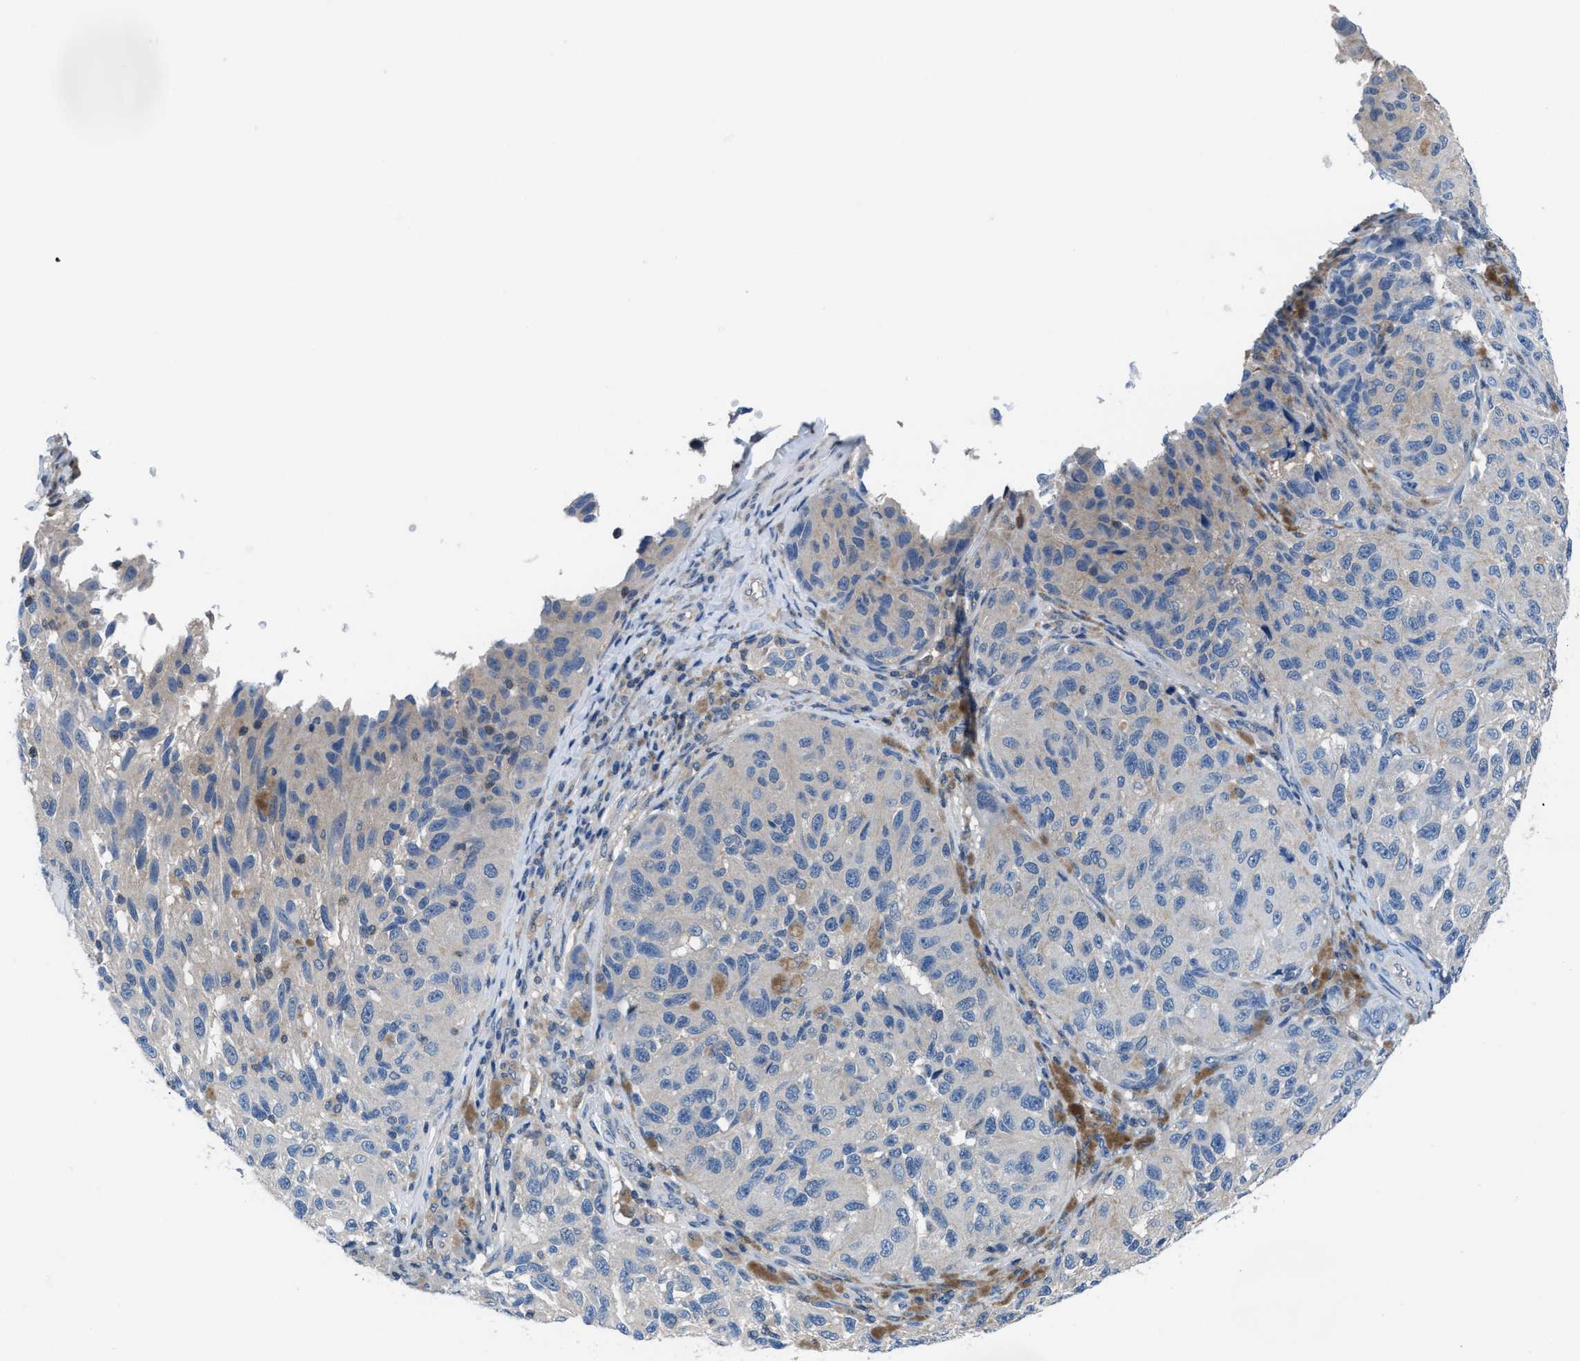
{"staining": {"intensity": "negative", "quantity": "none", "location": "none"}, "tissue": "melanoma", "cell_type": "Tumor cells", "image_type": "cancer", "snomed": [{"axis": "morphology", "description": "Malignant melanoma, NOS"}, {"axis": "topography", "description": "Skin"}], "caption": "Malignant melanoma stained for a protein using IHC exhibits no expression tumor cells.", "gene": "NUDT5", "patient": {"sex": "female", "age": 73}}